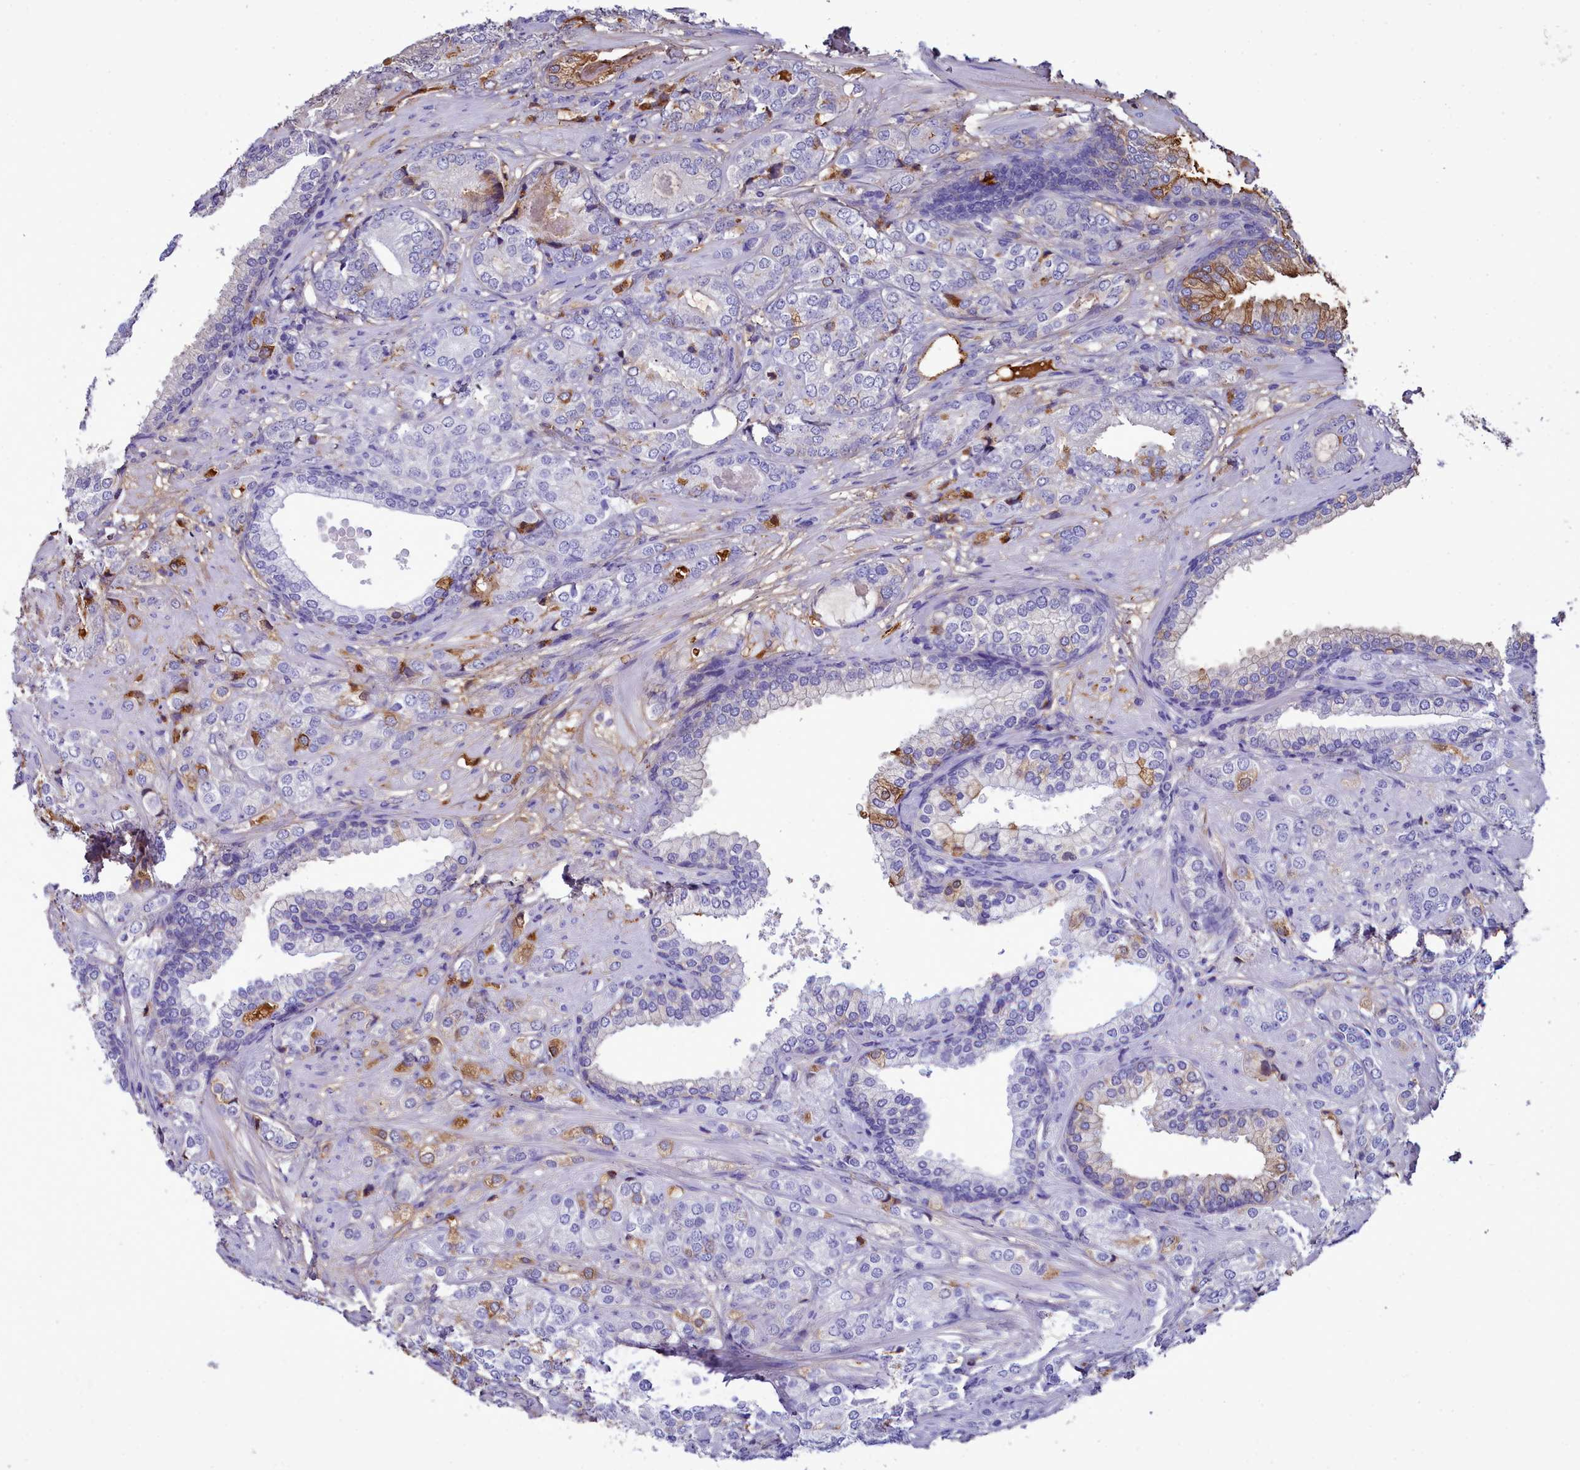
{"staining": {"intensity": "moderate", "quantity": "<25%", "location": "cytoplasmic/membranous"}, "tissue": "prostate cancer", "cell_type": "Tumor cells", "image_type": "cancer", "snomed": [{"axis": "morphology", "description": "Adenocarcinoma, High grade"}, {"axis": "topography", "description": "Prostate"}], "caption": "Human prostate cancer stained with a brown dye displays moderate cytoplasmic/membranous positive positivity in approximately <25% of tumor cells.", "gene": "H1-7", "patient": {"sex": "male", "age": 60}}